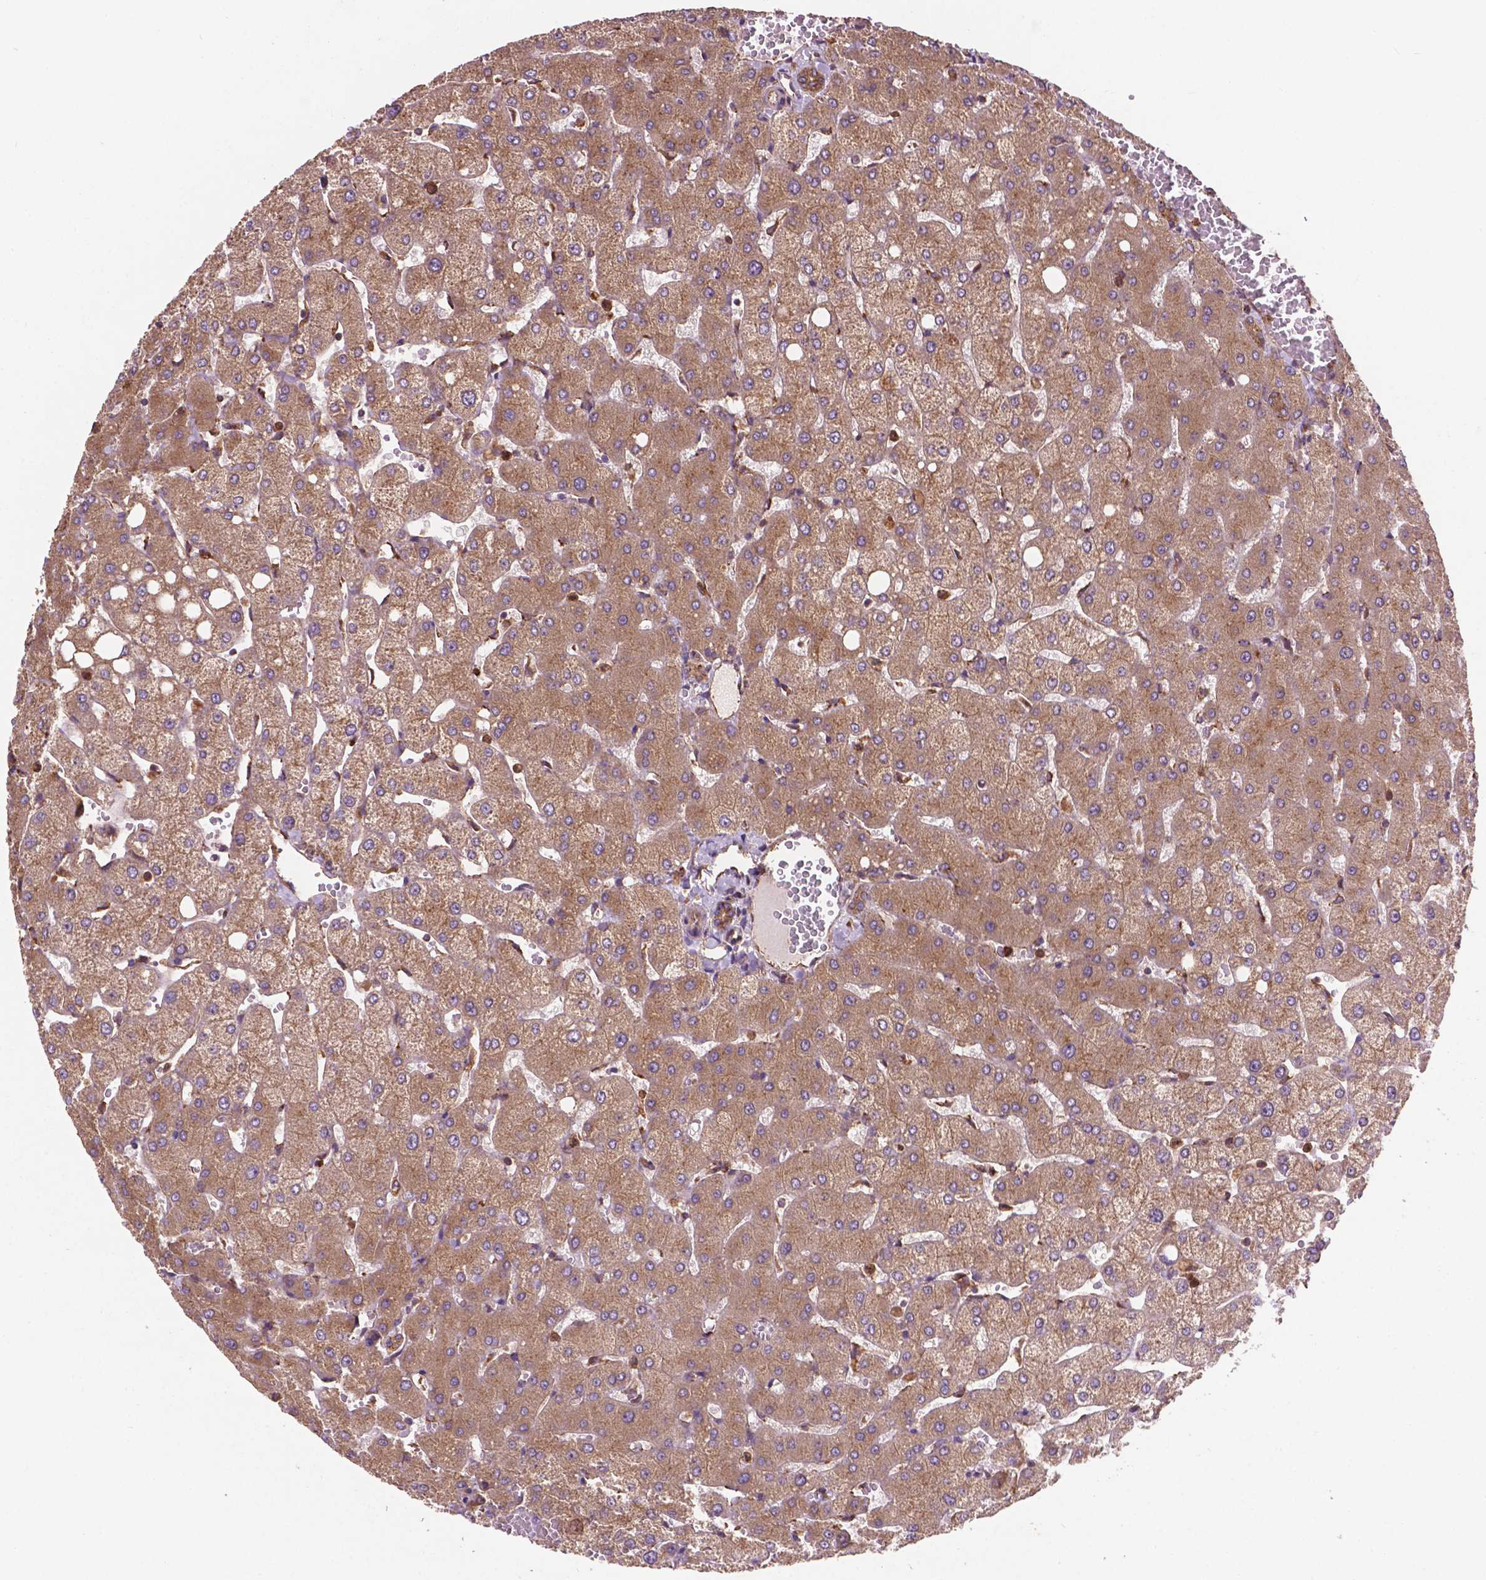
{"staining": {"intensity": "moderate", "quantity": ">75%", "location": "cytoplasmic/membranous"}, "tissue": "liver", "cell_type": "Cholangiocytes", "image_type": "normal", "snomed": [{"axis": "morphology", "description": "Normal tissue, NOS"}, {"axis": "topography", "description": "Liver"}], "caption": "This is an image of immunohistochemistry (IHC) staining of unremarkable liver, which shows moderate expression in the cytoplasmic/membranous of cholangiocytes.", "gene": "CCDC71L", "patient": {"sex": "female", "age": 54}}